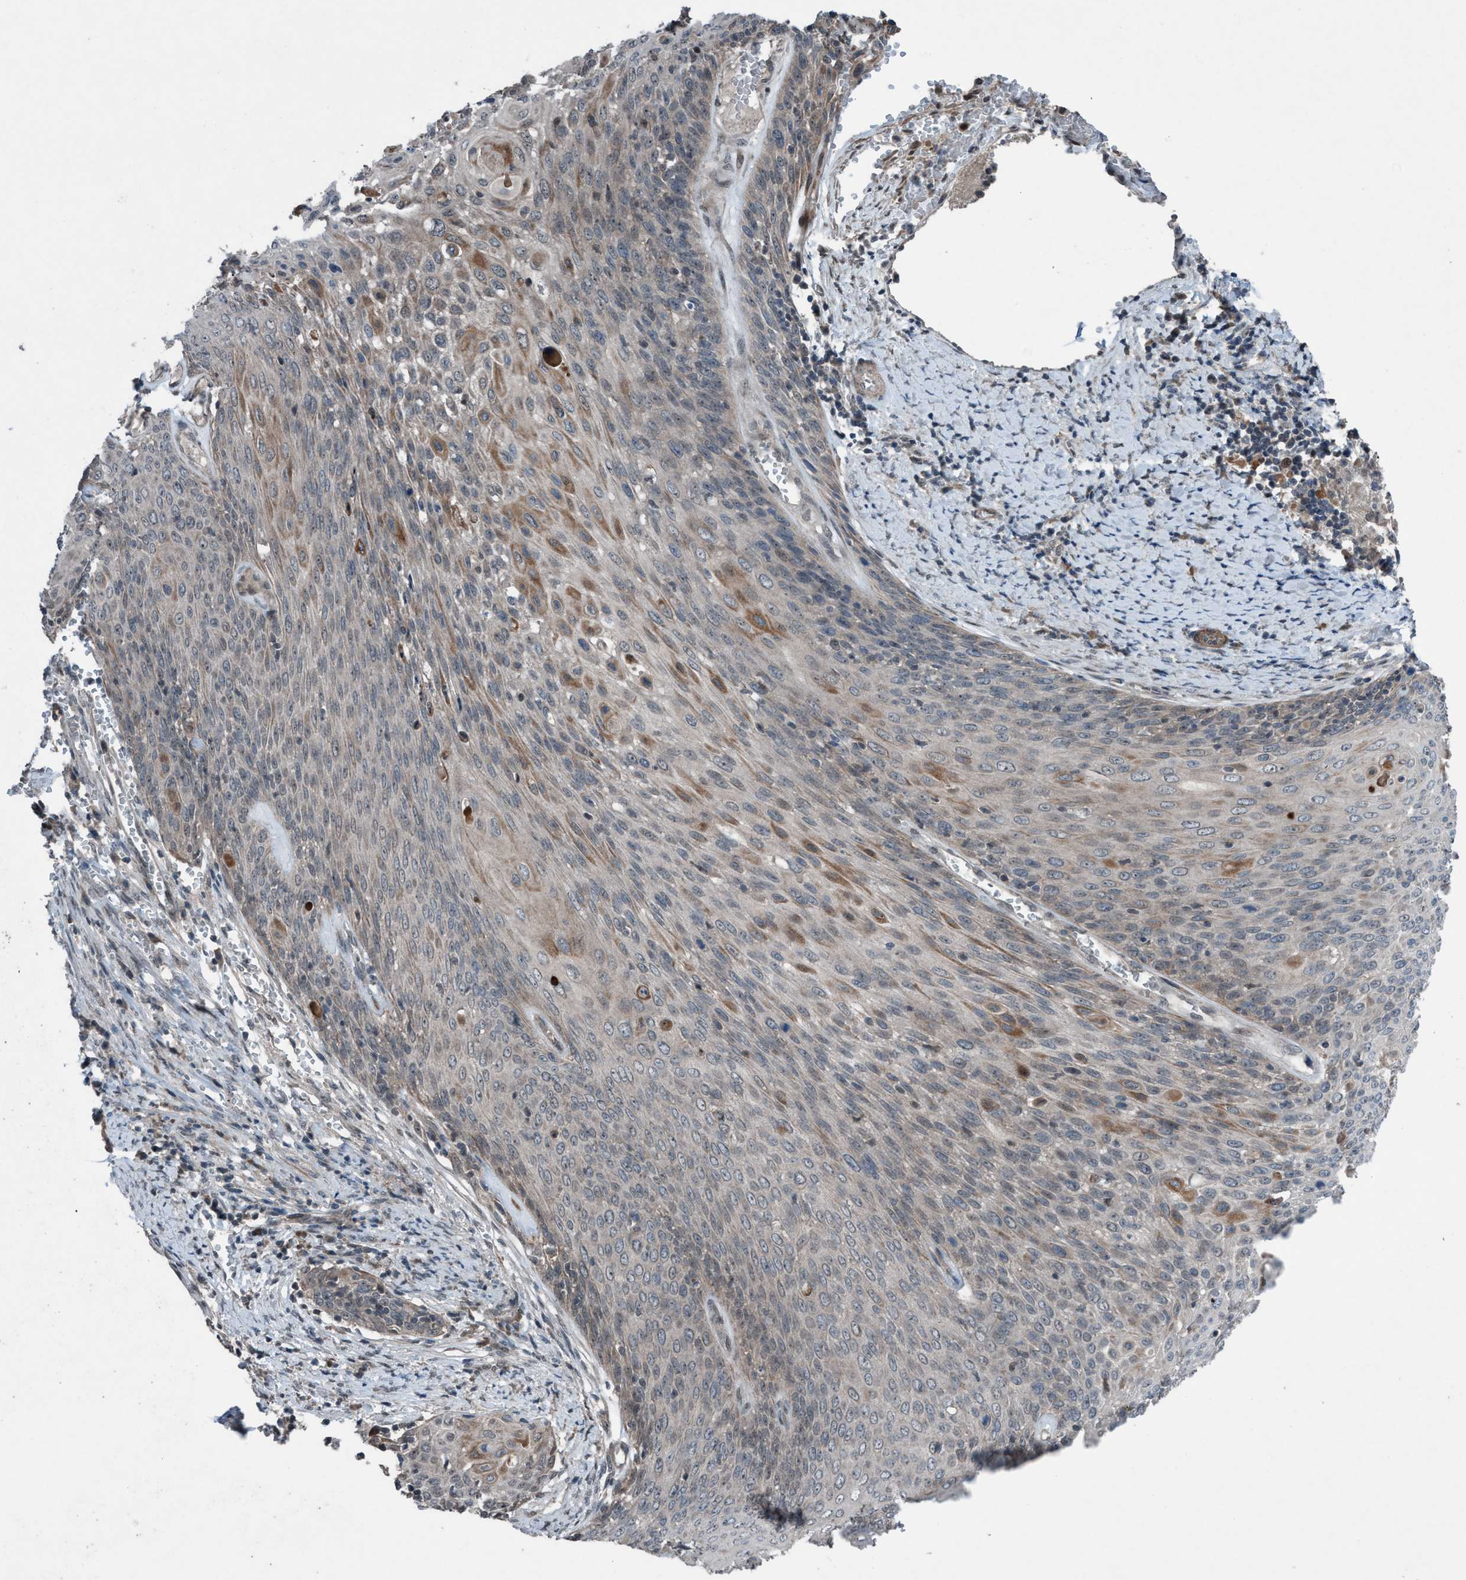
{"staining": {"intensity": "weak", "quantity": "<25%", "location": "cytoplasmic/membranous"}, "tissue": "cervical cancer", "cell_type": "Tumor cells", "image_type": "cancer", "snomed": [{"axis": "morphology", "description": "Squamous cell carcinoma, NOS"}, {"axis": "topography", "description": "Cervix"}], "caption": "DAB (3,3'-diaminobenzidine) immunohistochemical staining of cervical cancer reveals no significant expression in tumor cells.", "gene": "NISCH", "patient": {"sex": "female", "age": 39}}